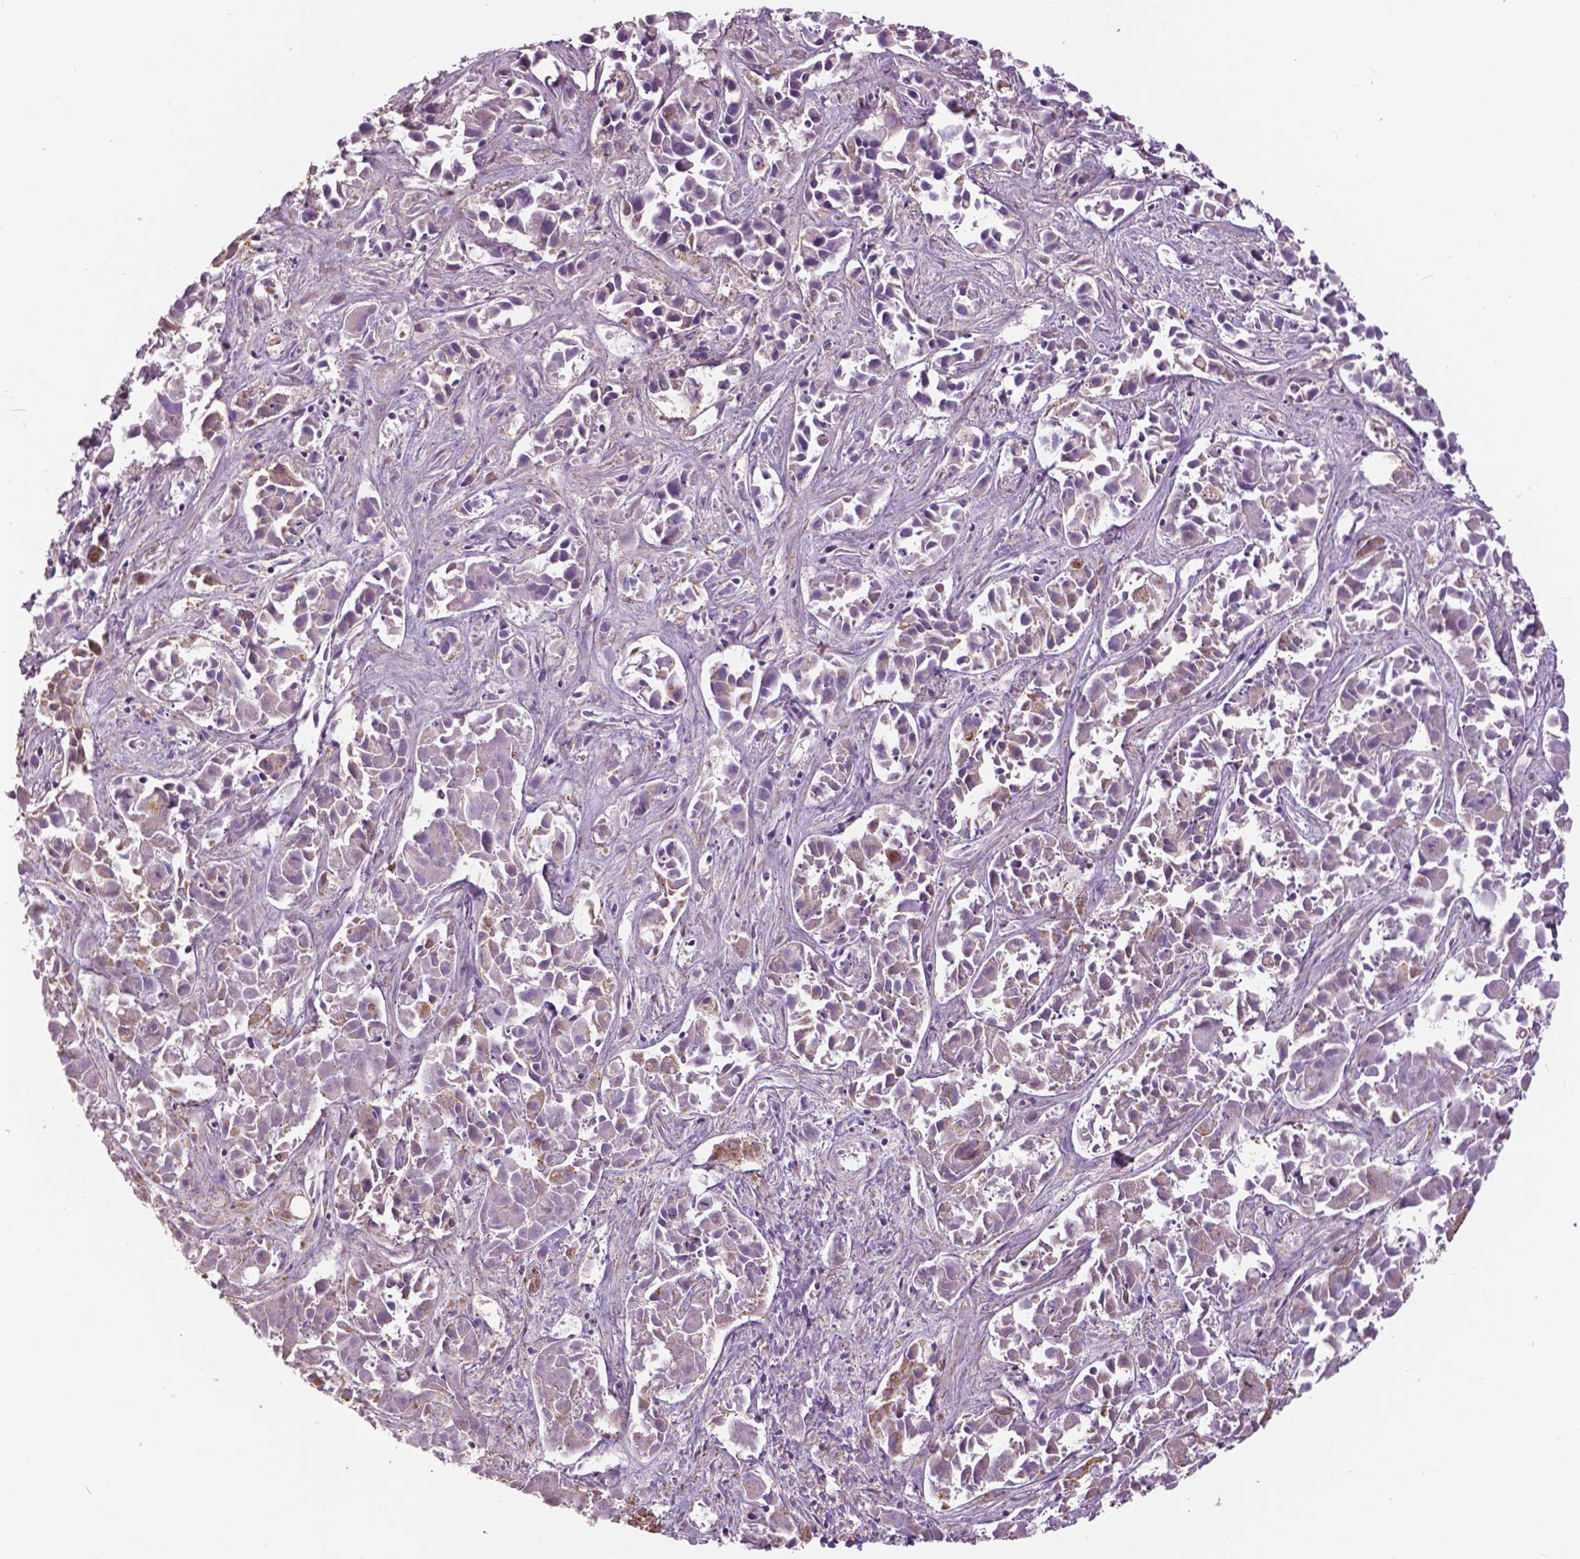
{"staining": {"intensity": "negative", "quantity": "none", "location": "none"}, "tissue": "liver cancer", "cell_type": "Tumor cells", "image_type": "cancer", "snomed": [{"axis": "morphology", "description": "Cholangiocarcinoma"}, {"axis": "topography", "description": "Liver"}], "caption": "Protein analysis of liver cancer shows no significant positivity in tumor cells.", "gene": "ANXA13", "patient": {"sex": "female", "age": 81}}